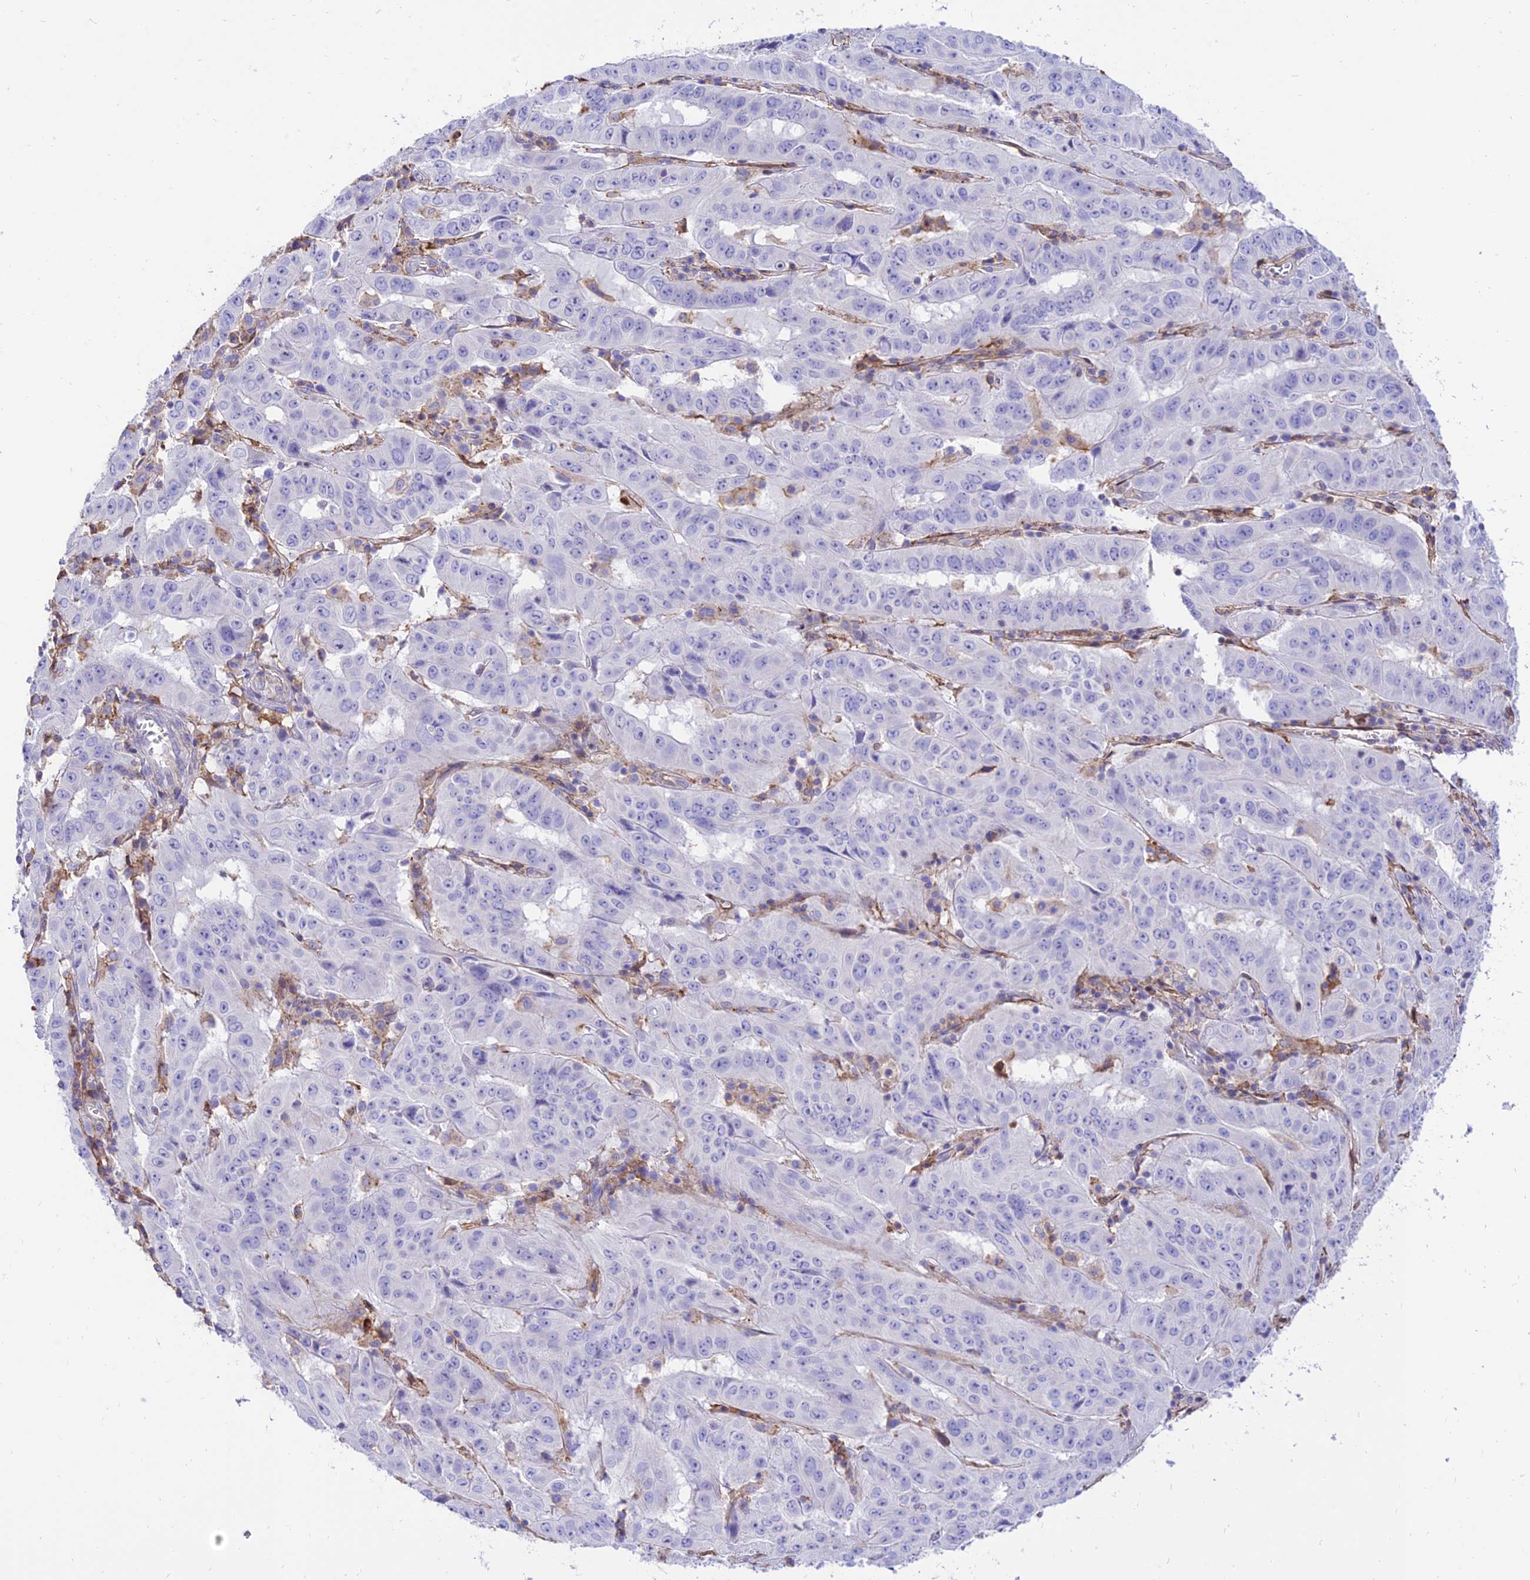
{"staining": {"intensity": "negative", "quantity": "none", "location": "none"}, "tissue": "pancreatic cancer", "cell_type": "Tumor cells", "image_type": "cancer", "snomed": [{"axis": "morphology", "description": "Adenocarcinoma, NOS"}, {"axis": "topography", "description": "Pancreas"}], "caption": "An immunohistochemistry (IHC) image of adenocarcinoma (pancreatic) is shown. There is no staining in tumor cells of adenocarcinoma (pancreatic).", "gene": "SREK1IP1", "patient": {"sex": "male", "age": 63}}